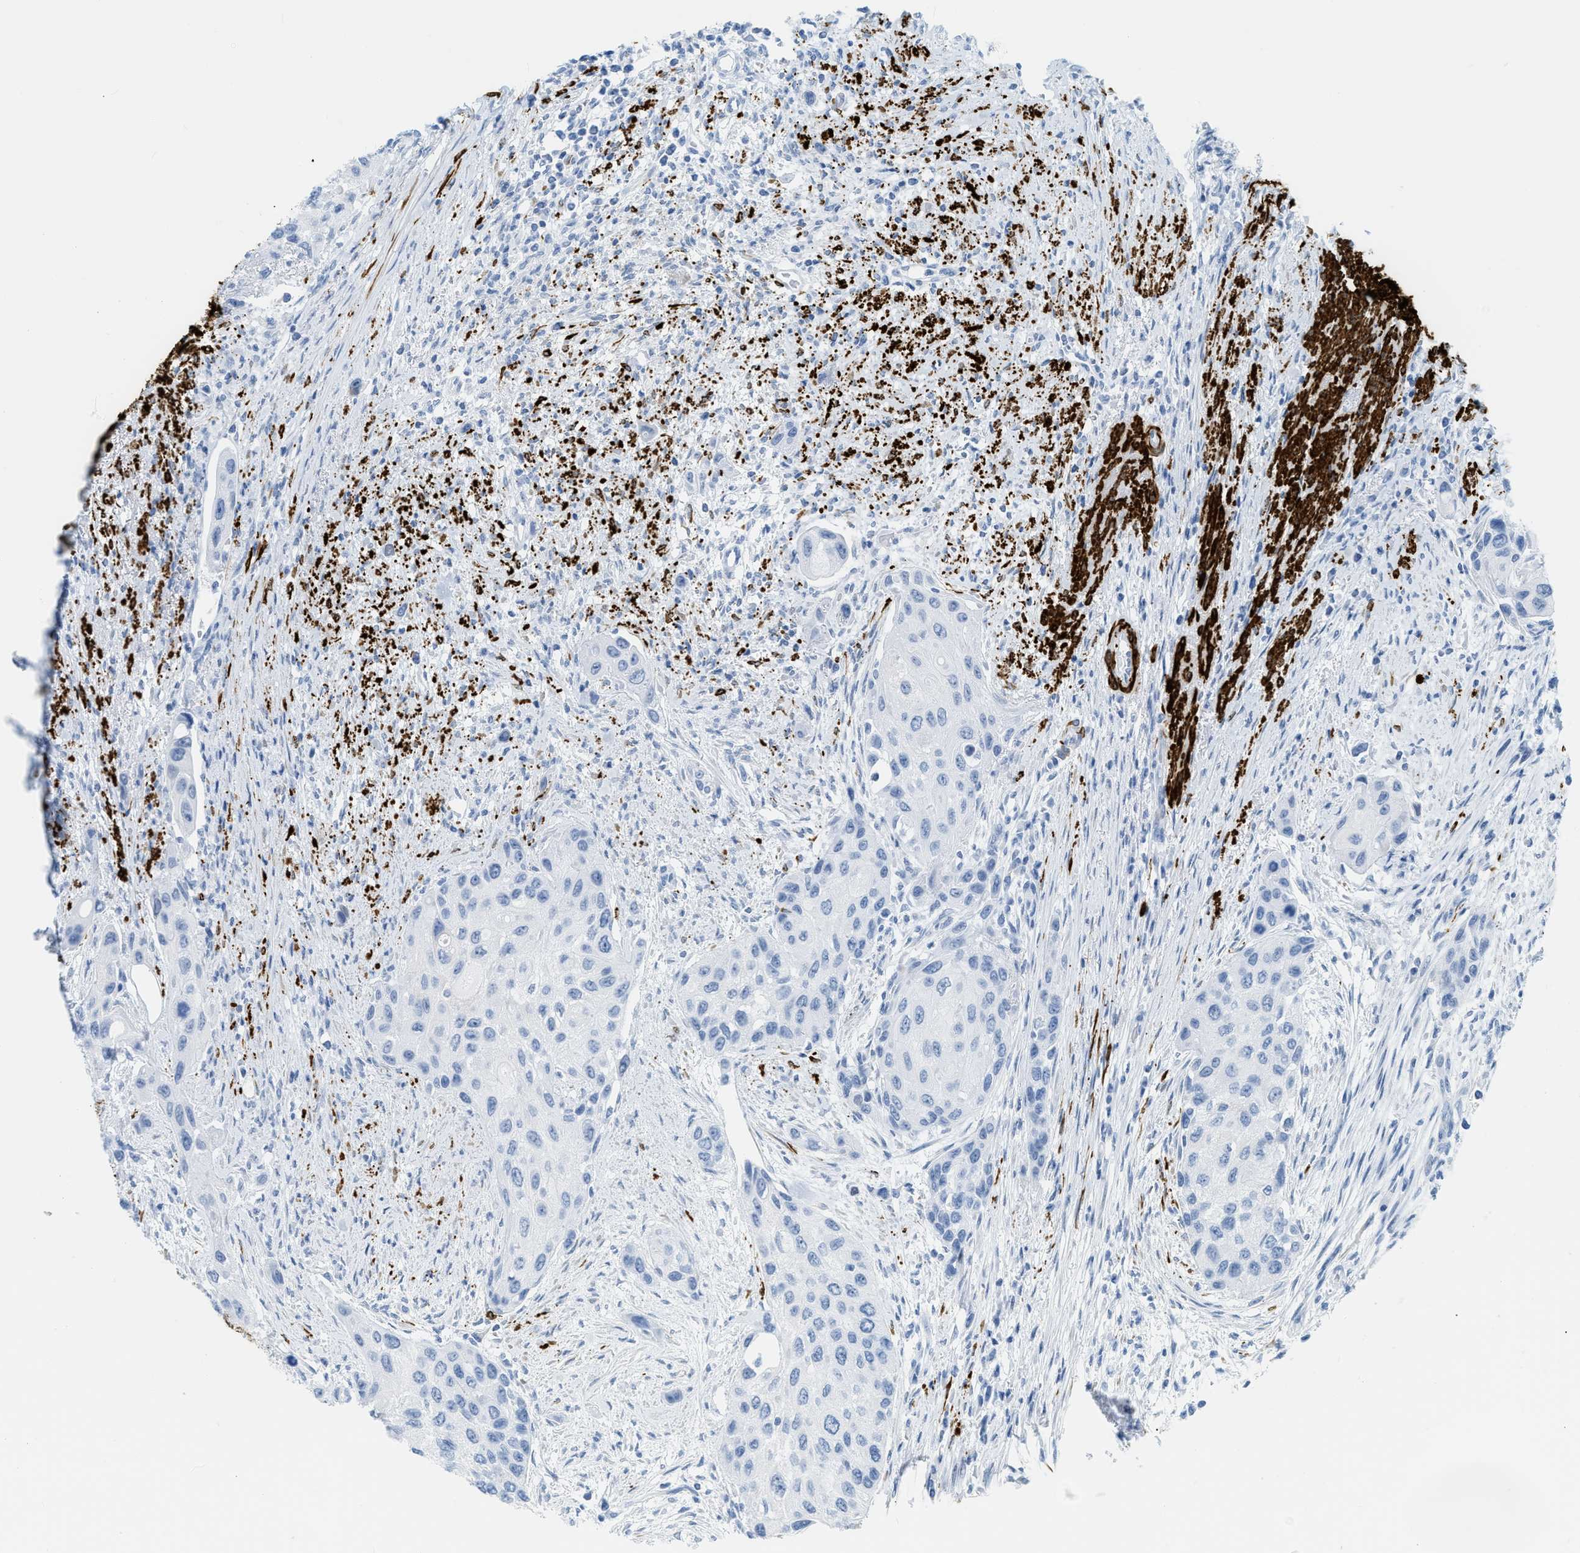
{"staining": {"intensity": "negative", "quantity": "none", "location": "none"}, "tissue": "urothelial cancer", "cell_type": "Tumor cells", "image_type": "cancer", "snomed": [{"axis": "morphology", "description": "Urothelial carcinoma, High grade"}, {"axis": "topography", "description": "Urinary bladder"}], "caption": "Immunohistochemistry (IHC) of human urothelial carcinoma (high-grade) shows no staining in tumor cells. (Brightfield microscopy of DAB immunohistochemistry (IHC) at high magnification).", "gene": "DES", "patient": {"sex": "female", "age": 56}}